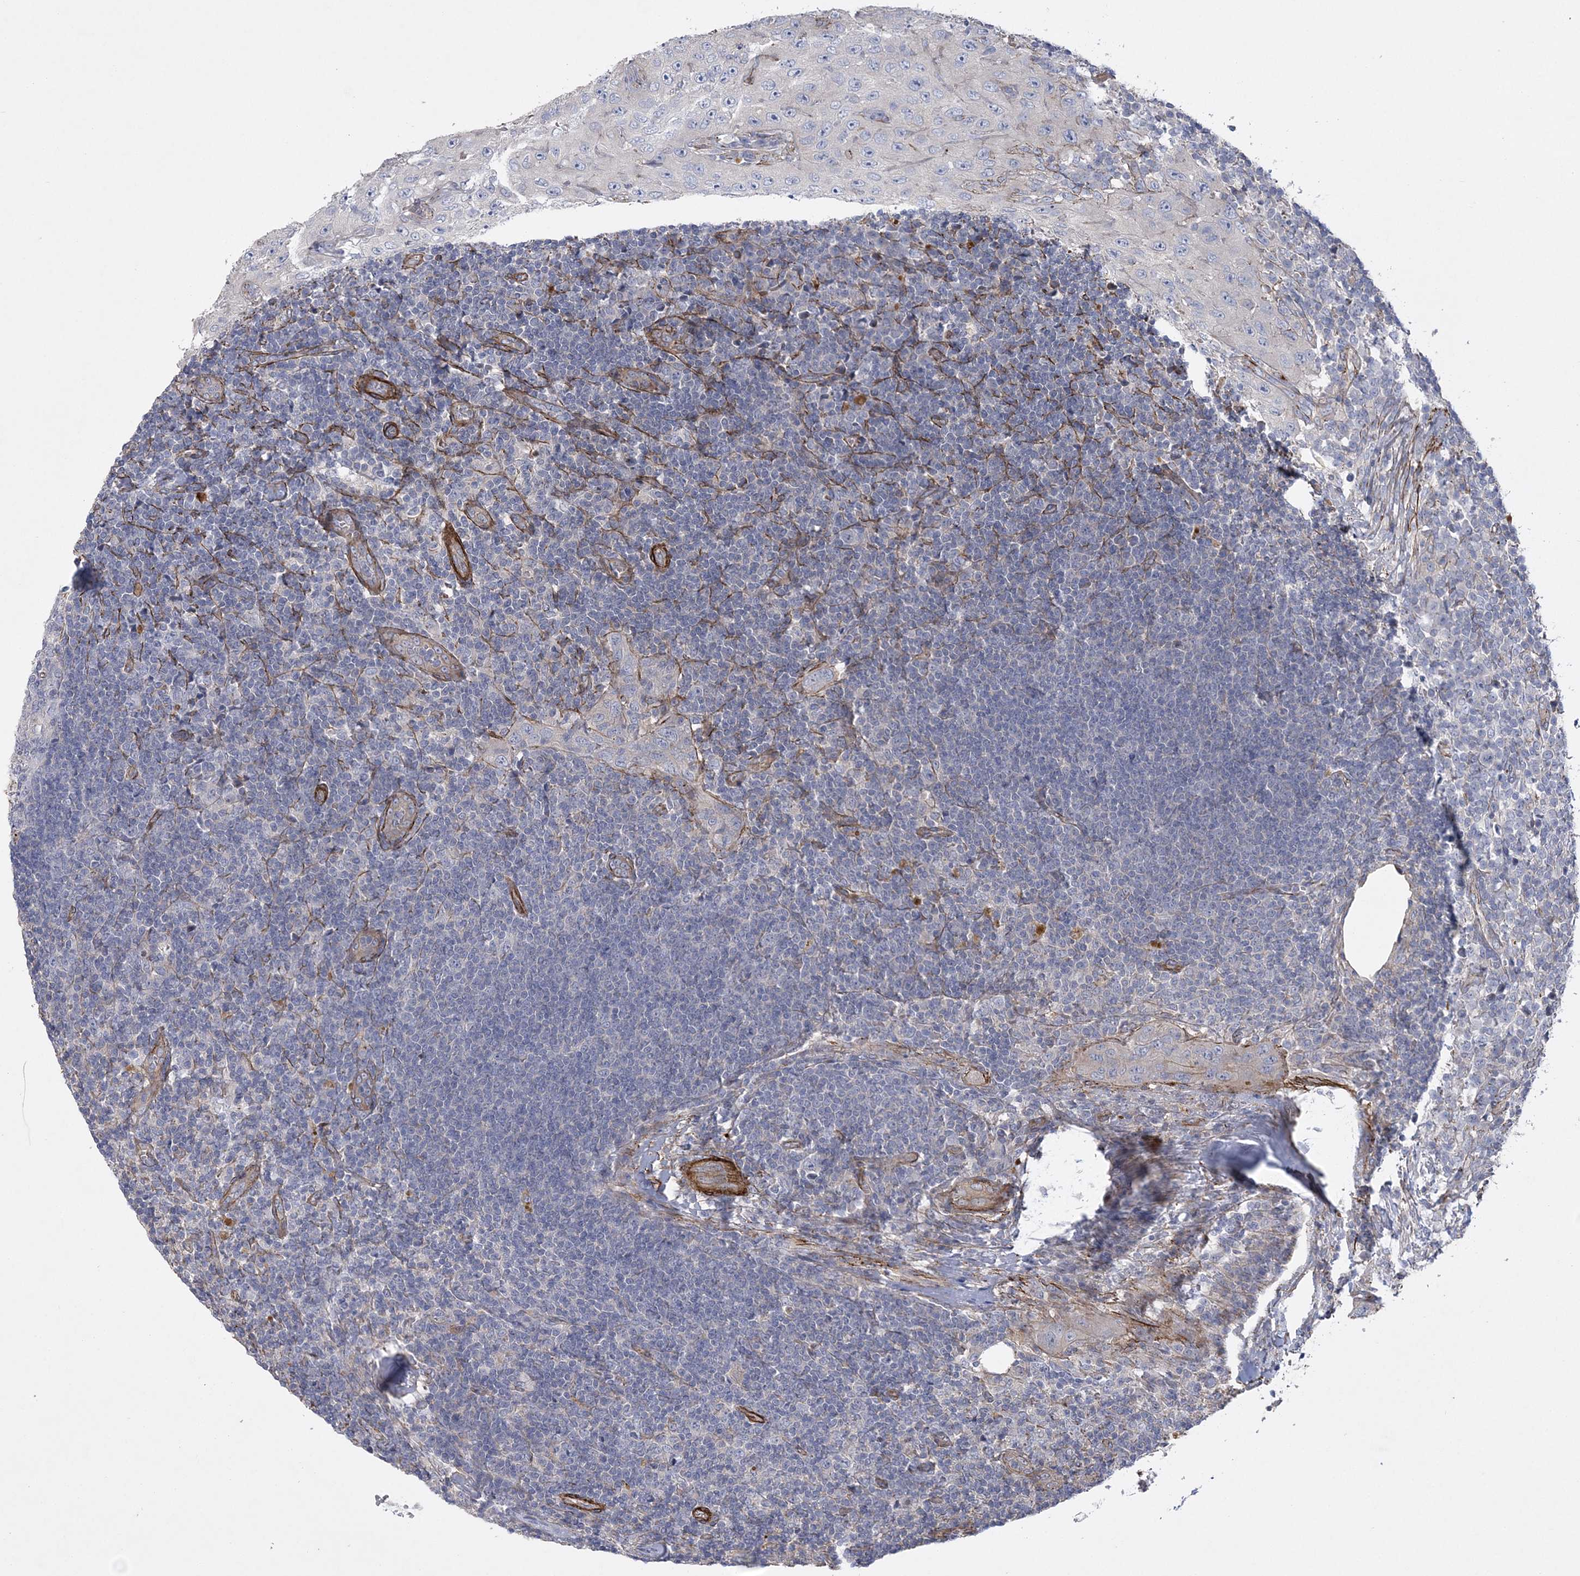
{"staining": {"intensity": "negative", "quantity": "none", "location": "none"}, "tissue": "lymph node", "cell_type": "Germinal center cells", "image_type": "normal", "snomed": [{"axis": "morphology", "description": "Normal tissue, NOS"}, {"axis": "morphology", "description": "Squamous cell carcinoma, metastatic, NOS"}, {"axis": "topography", "description": "Lymph node"}], "caption": "Histopathology image shows no protein positivity in germinal center cells of benign lymph node. The staining is performed using DAB (3,3'-diaminobenzidine) brown chromogen with nuclei counter-stained in using hematoxylin.", "gene": "ARSJ", "patient": {"sex": "male", "age": 73}}